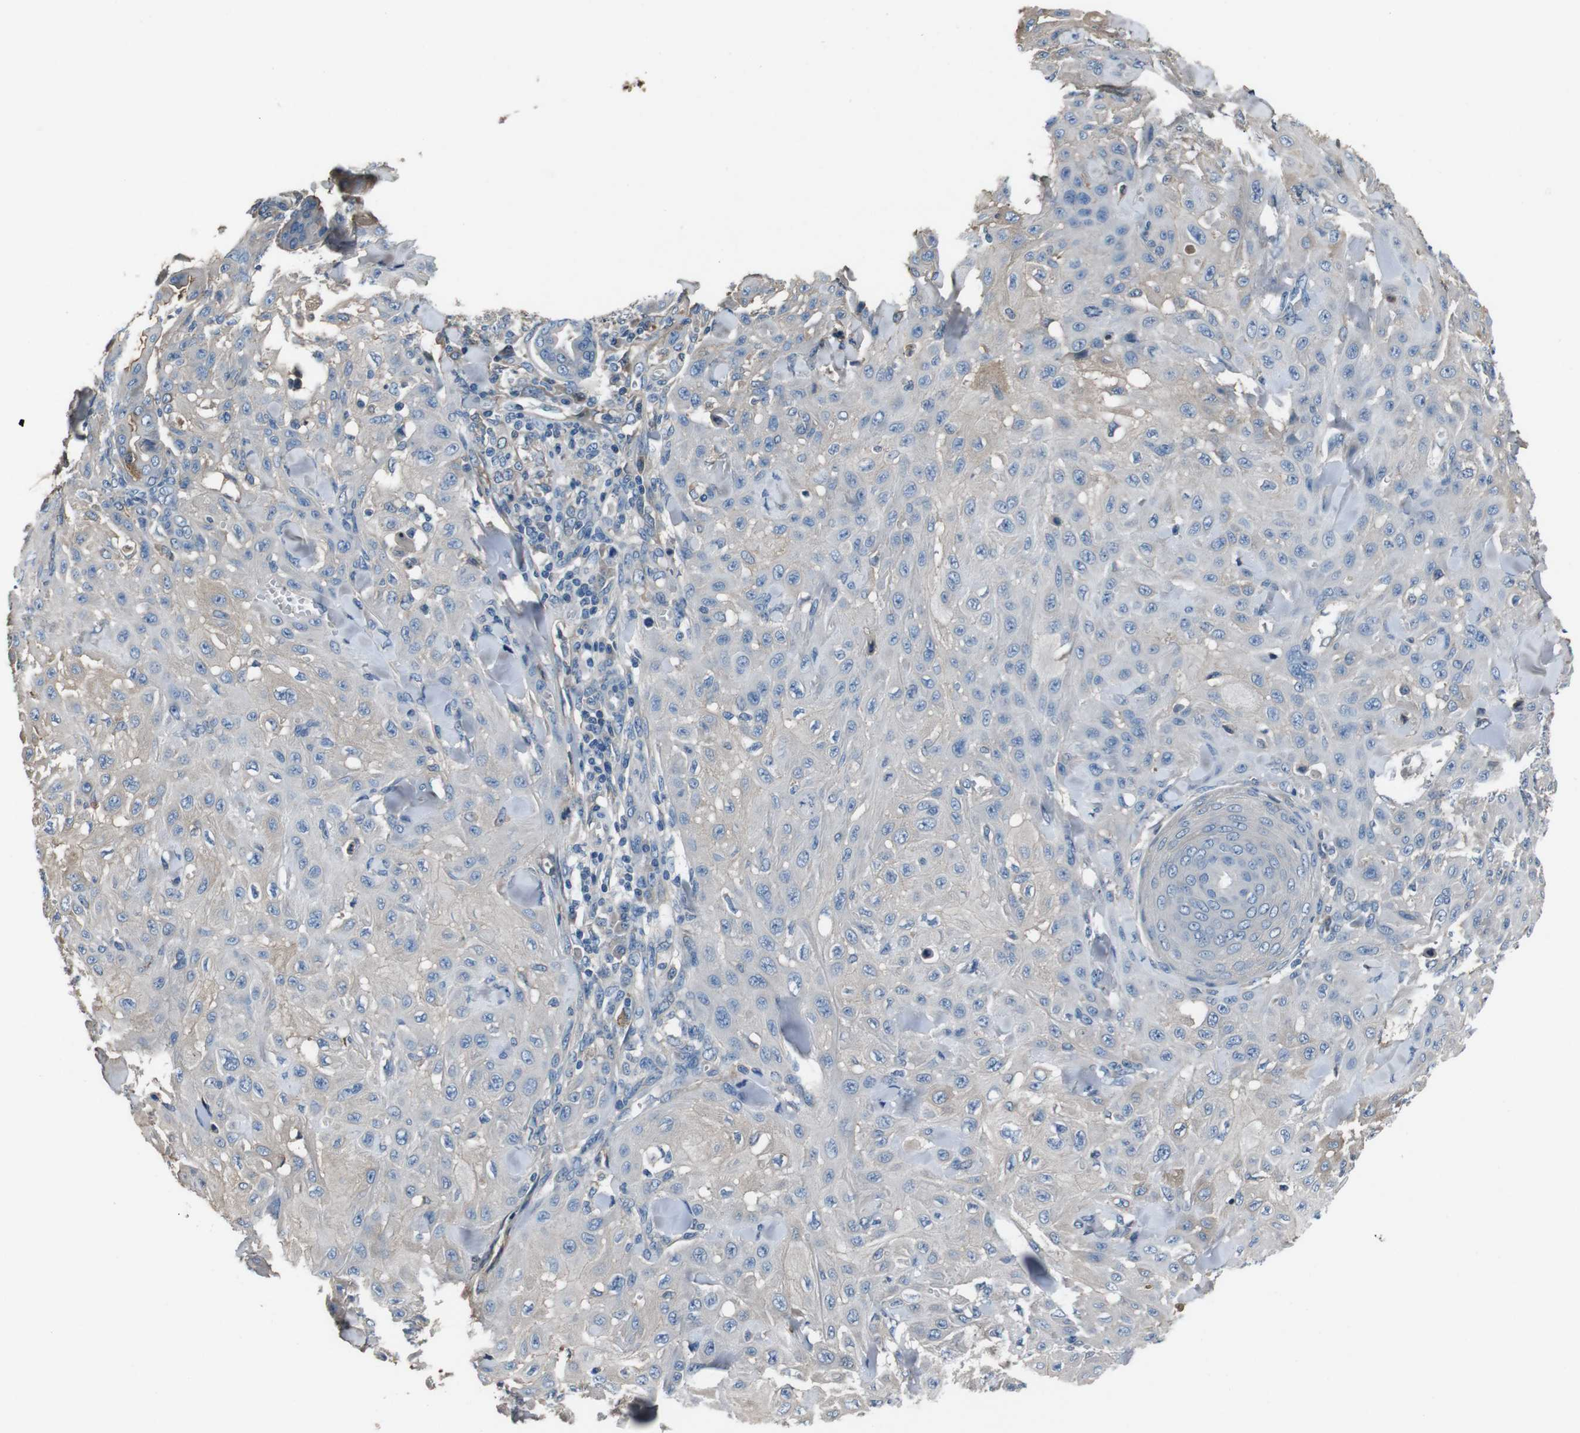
{"staining": {"intensity": "weak", "quantity": "<25%", "location": "cytoplasmic/membranous"}, "tissue": "skin cancer", "cell_type": "Tumor cells", "image_type": "cancer", "snomed": [{"axis": "morphology", "description": "Squamous cell carcinoma, NOS"}, {"axis": "topography", "description": "Skin"}], "caption": "An immunohistochemistry (IHC) histopathology image of skin cancer is shown. There is no staining in tumor cells of skin cancer.", "gene": "LEP", "patient": {"sex": "male", "age": 24}}